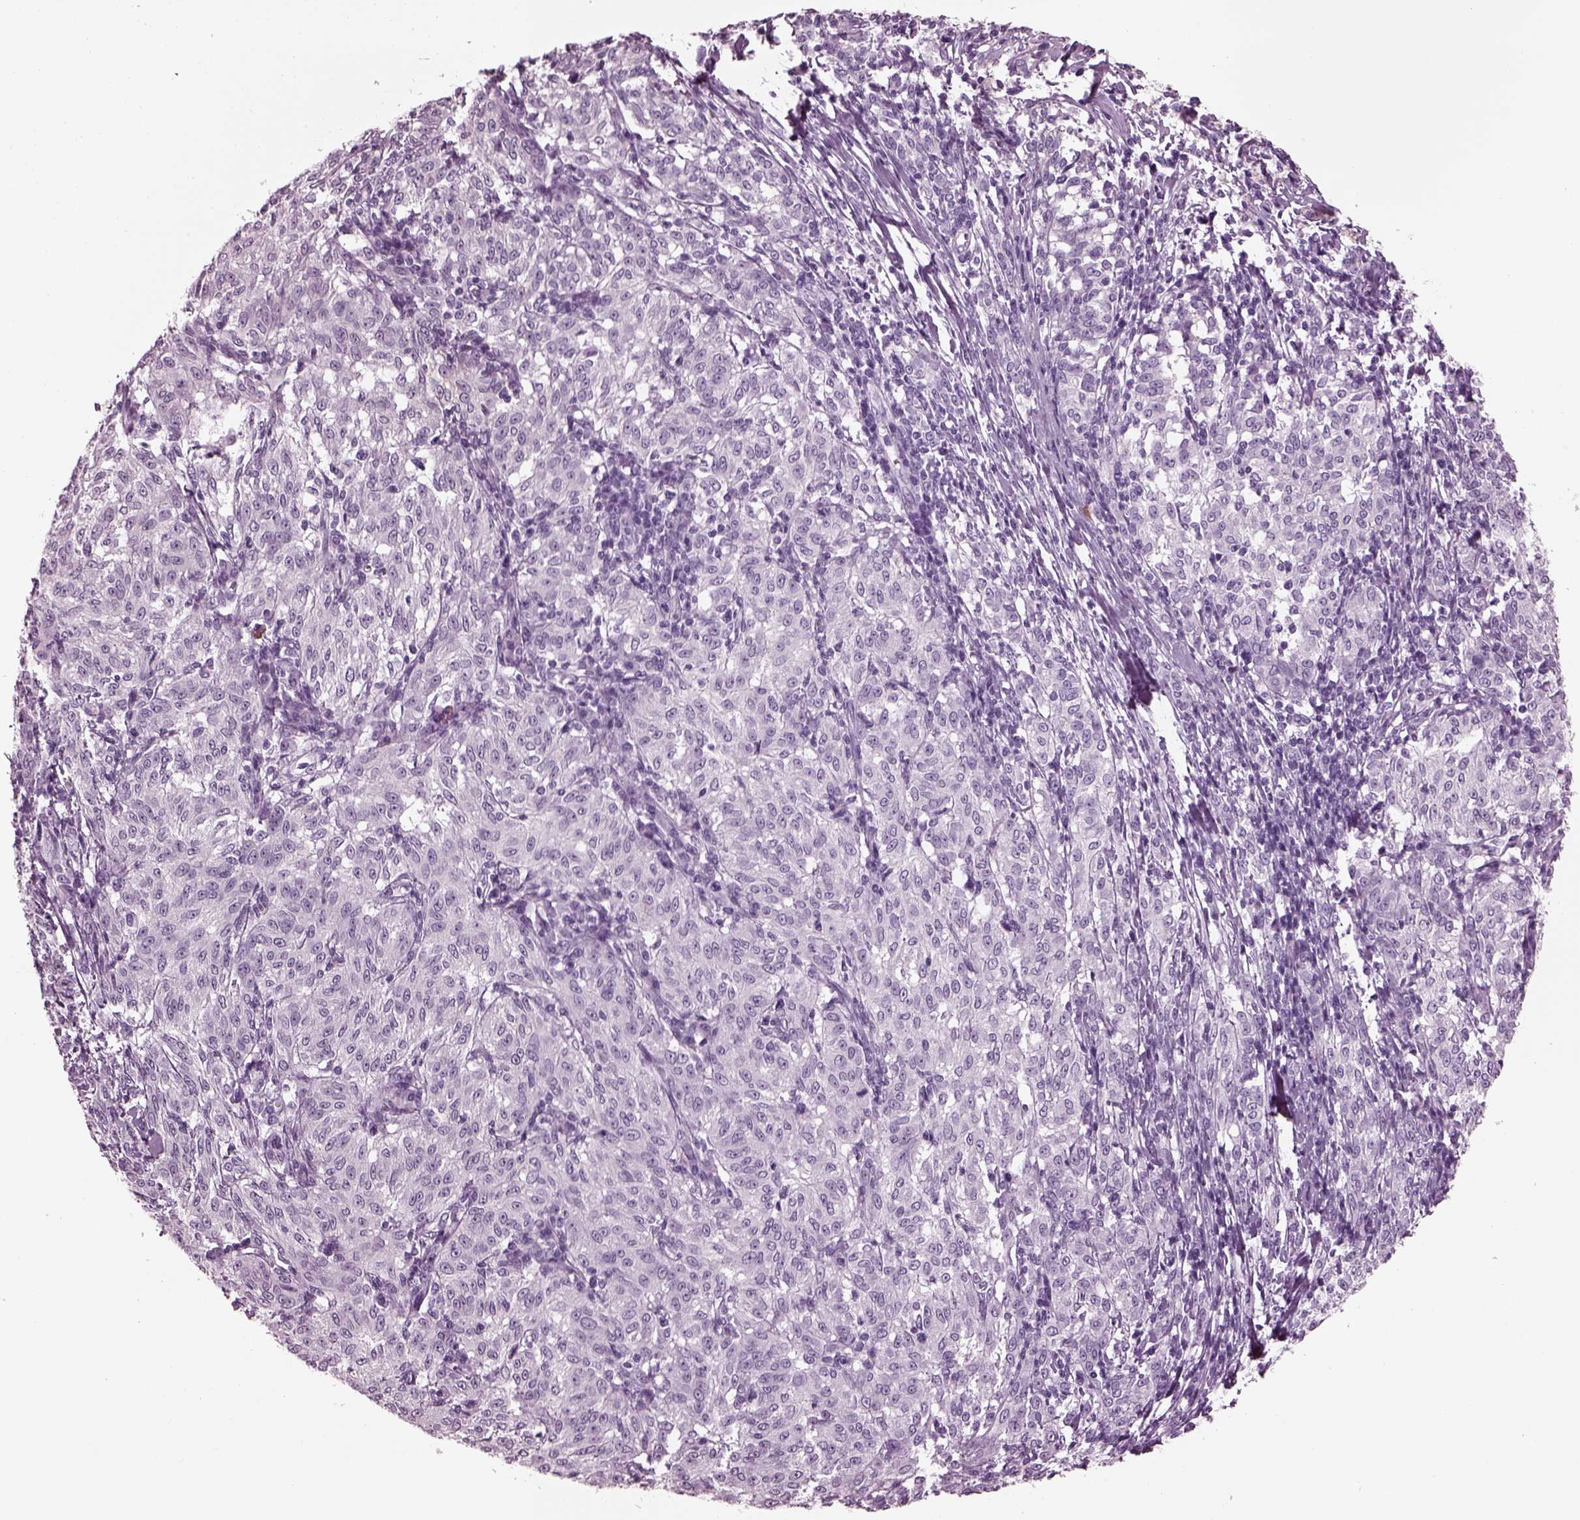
{"staining": {"intensity": "negative", "quantity": "none", "location": "none"}, "tissue": "melanoma", "cell_type": "Tumor cells", "image_type": "cancer", "snomed": [{"axis": "morphology", "description": "Malignant melanoma, NOS"}, {"axis": "topography", "description": "Skin"}], "caption": "Immunohistochemical staining of human melanoma shows no significant positivity in tumor cells. (DAB immunohistochemistry (IHC), high magnification).", "gene": "SLC6A17", "patient": {"sex": "female", "age": 72}}